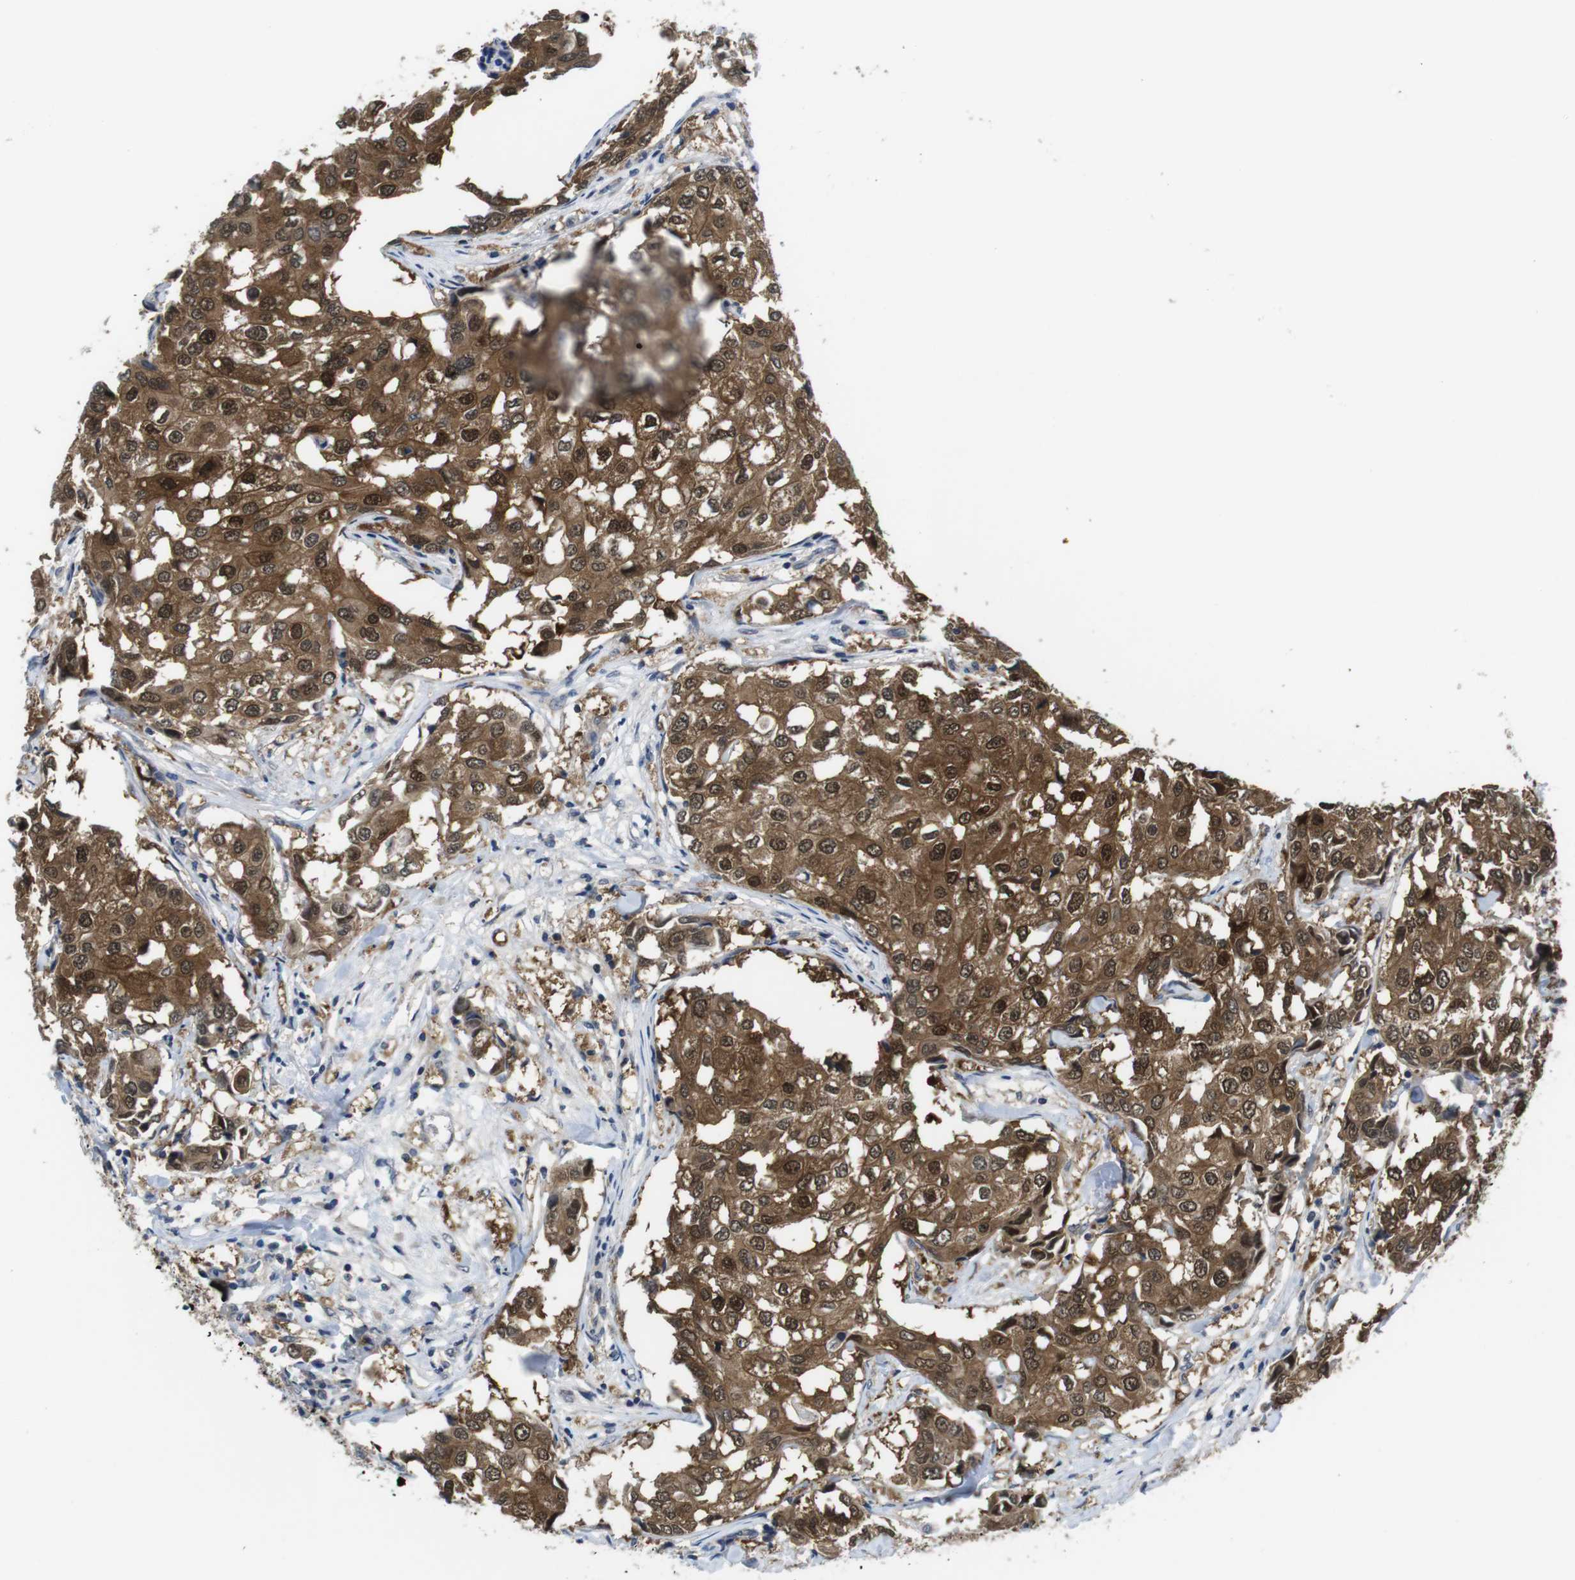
{"staining": {"intensity": "moderate", "quantity": ">75%", "location": "cytoplasmic/membranous,nuclear"}, "tissue": "breast cancer", "cell_type": "Tumor cells", "image_type": "cancer", "snomed": [{"axis": "morphology", "description": "Duct carcinoma"}, {"axis": "topography", "description": "Breast"}], "caption": "This image demonstrates breast cancer stained with immunohistochemistry to label a protein in brown. The cytoplasmic/membranous and nuclear of tumor cells show moderate positivity for the protein. Nuclei are counter-stained blue.", "gene": "FADD", "patient": {"sex": "female", "age": 27}}